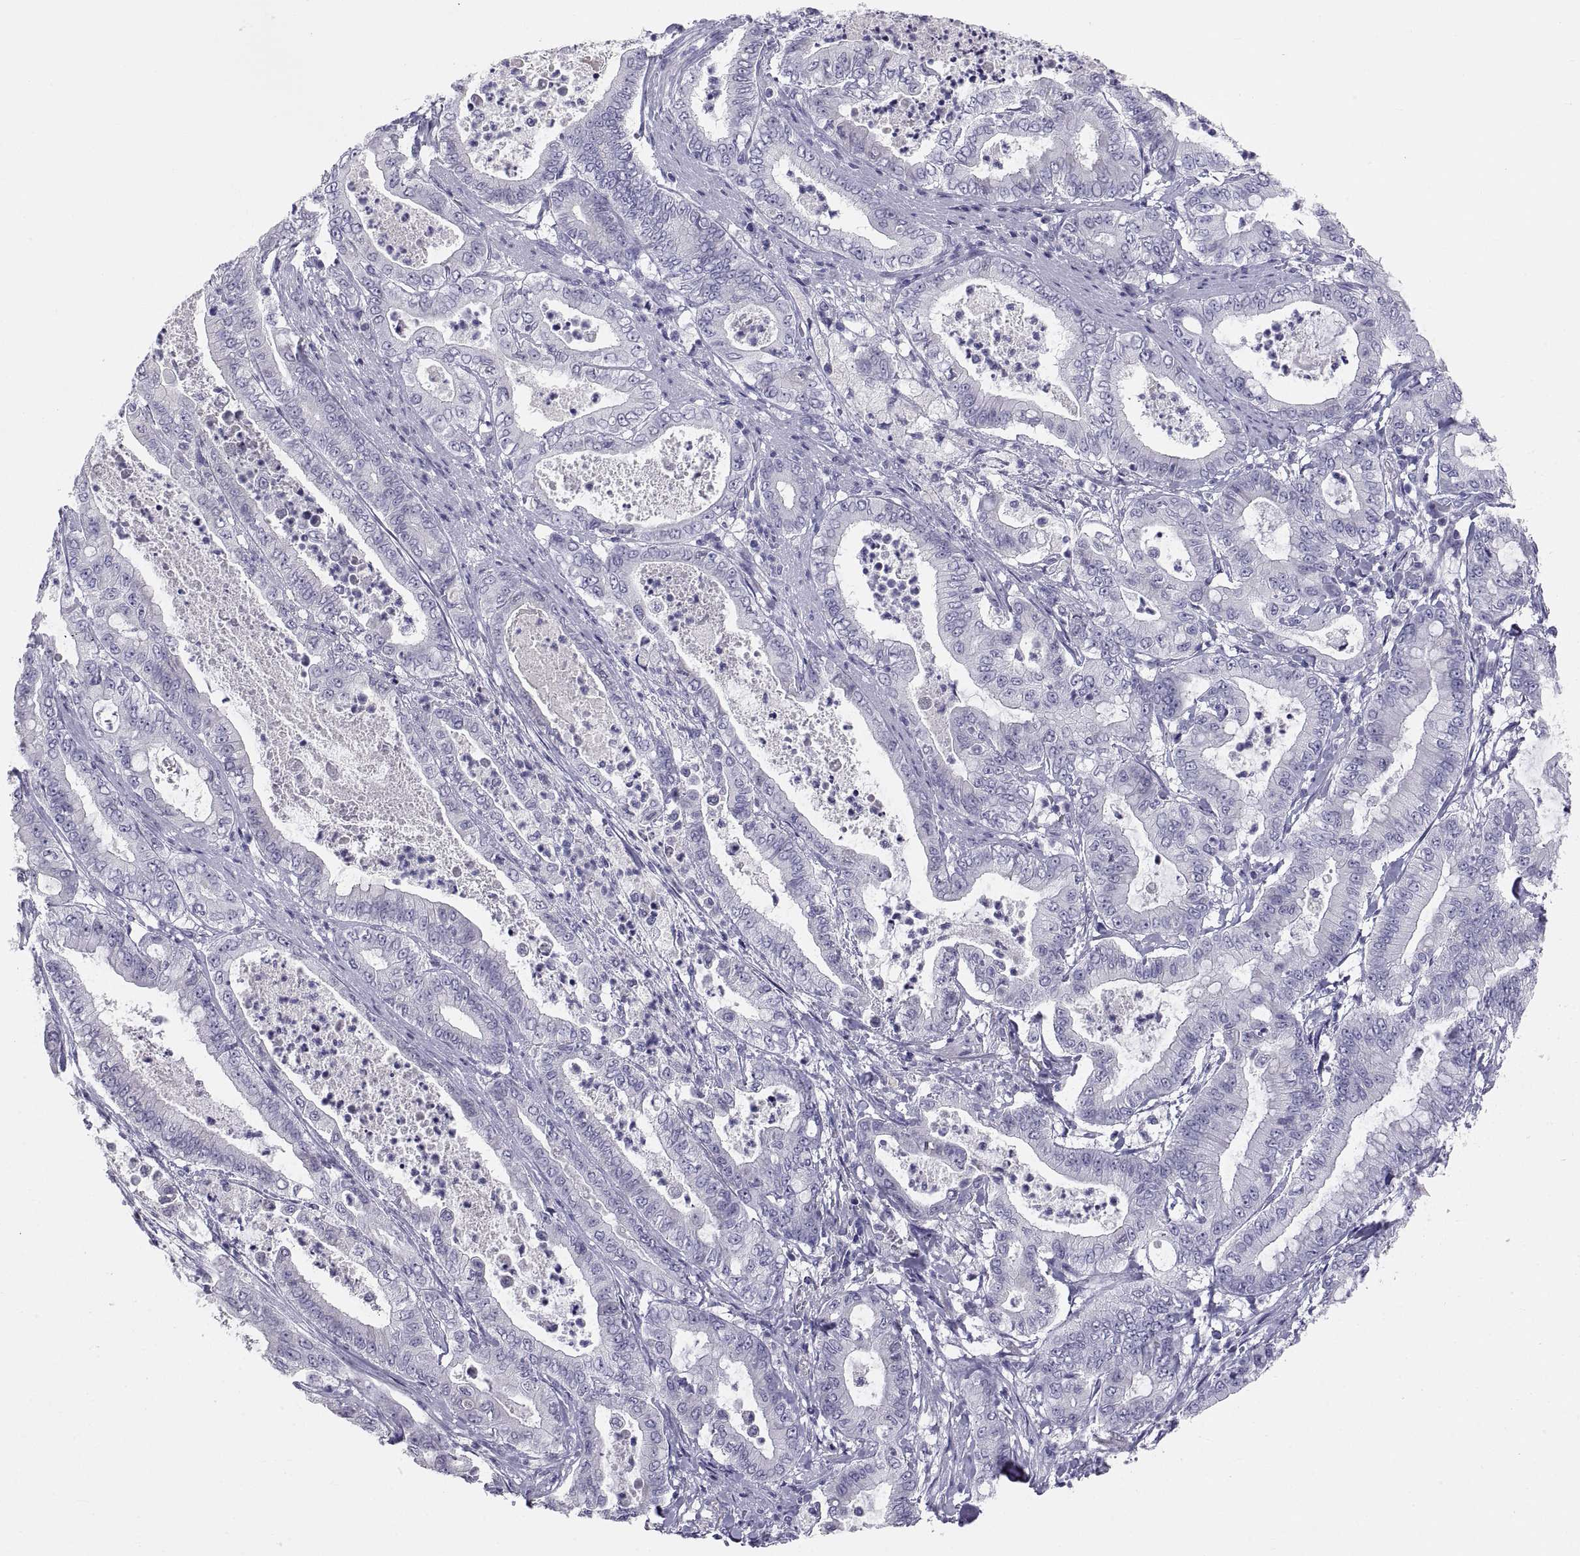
{"staining": {"intensity": "negative", "quantity": "none", "location": "none"}, "tissue": "pancreatic cancer", "cell_type": "Tumor cells", "image_type": "cancer", "snomed": [{"axis": "morphology", "description": "Adenocarcinoma, NOS"}, {"axis": "topography", "description": "Pancreas"}], "caption": "High power microscopy histopathology image of an immunohistochemistry histopathology image of pancreatic cancer, revealing no significant positivity in tumor cells. (DAB IHC, high magnification).", "gene": "TEX13A", "patient": {"sex": "male", "age": 71}}